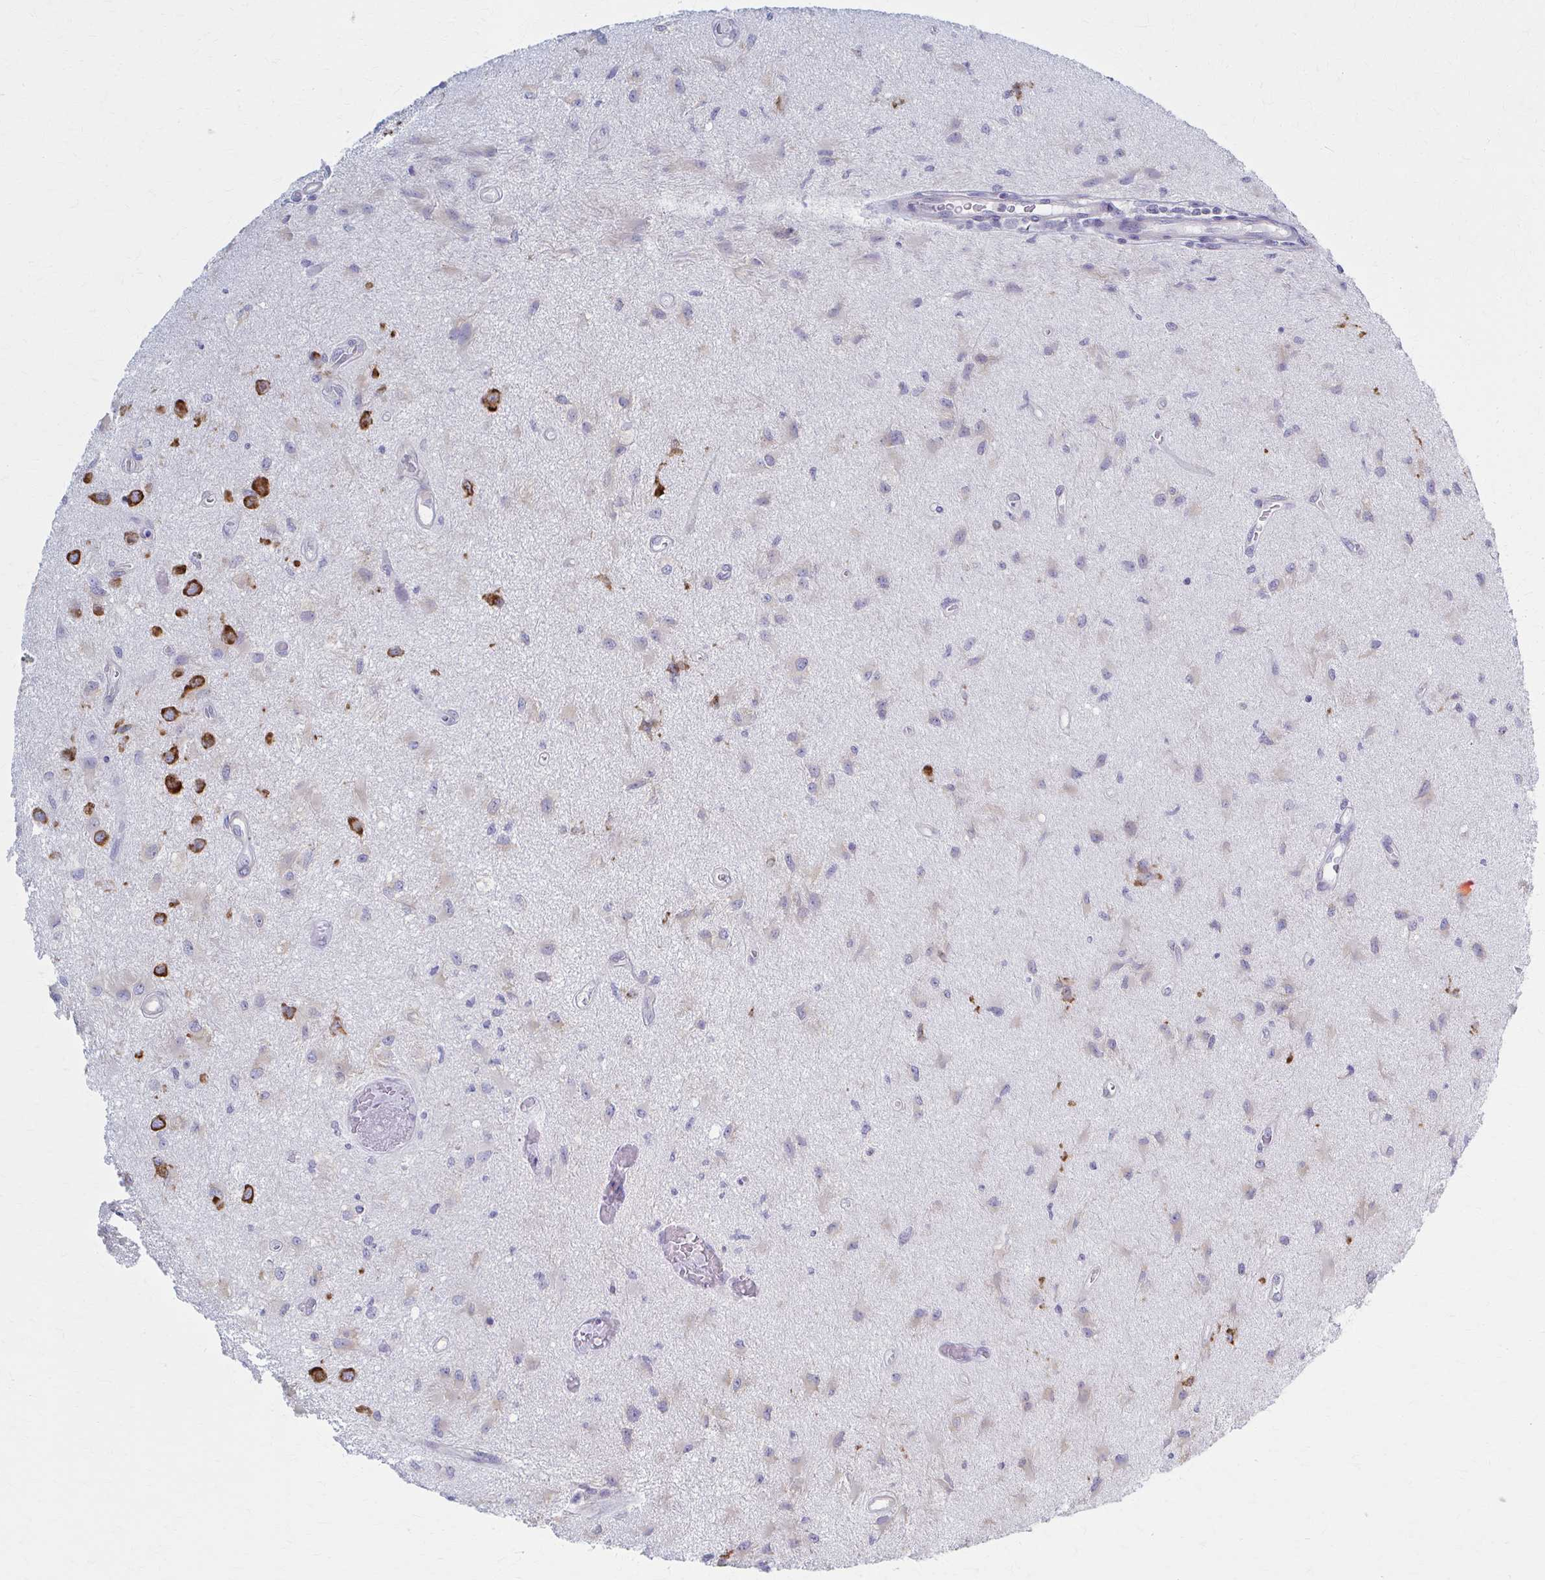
{"staining": {"intensity": "weak", "quantity": "25%-75%", "location": "cytoplasmic/membranous"}, "tissue": "glioma", "cell_type": "Tumor cells", "image_type": "cancer", "snomed": [{"axis": "morphology", "description": "Glioma, malignant, High grade"}, {"axis": "topography", "description": "Brain"}], "caption": "Protein expression analysis of human glioma reveals weak cytoplasmic/membranous positivity in approximately 25%-75% of tumor cells.", "gene": "PRKRA", "patient": {"sex": "male", "age": 67}}